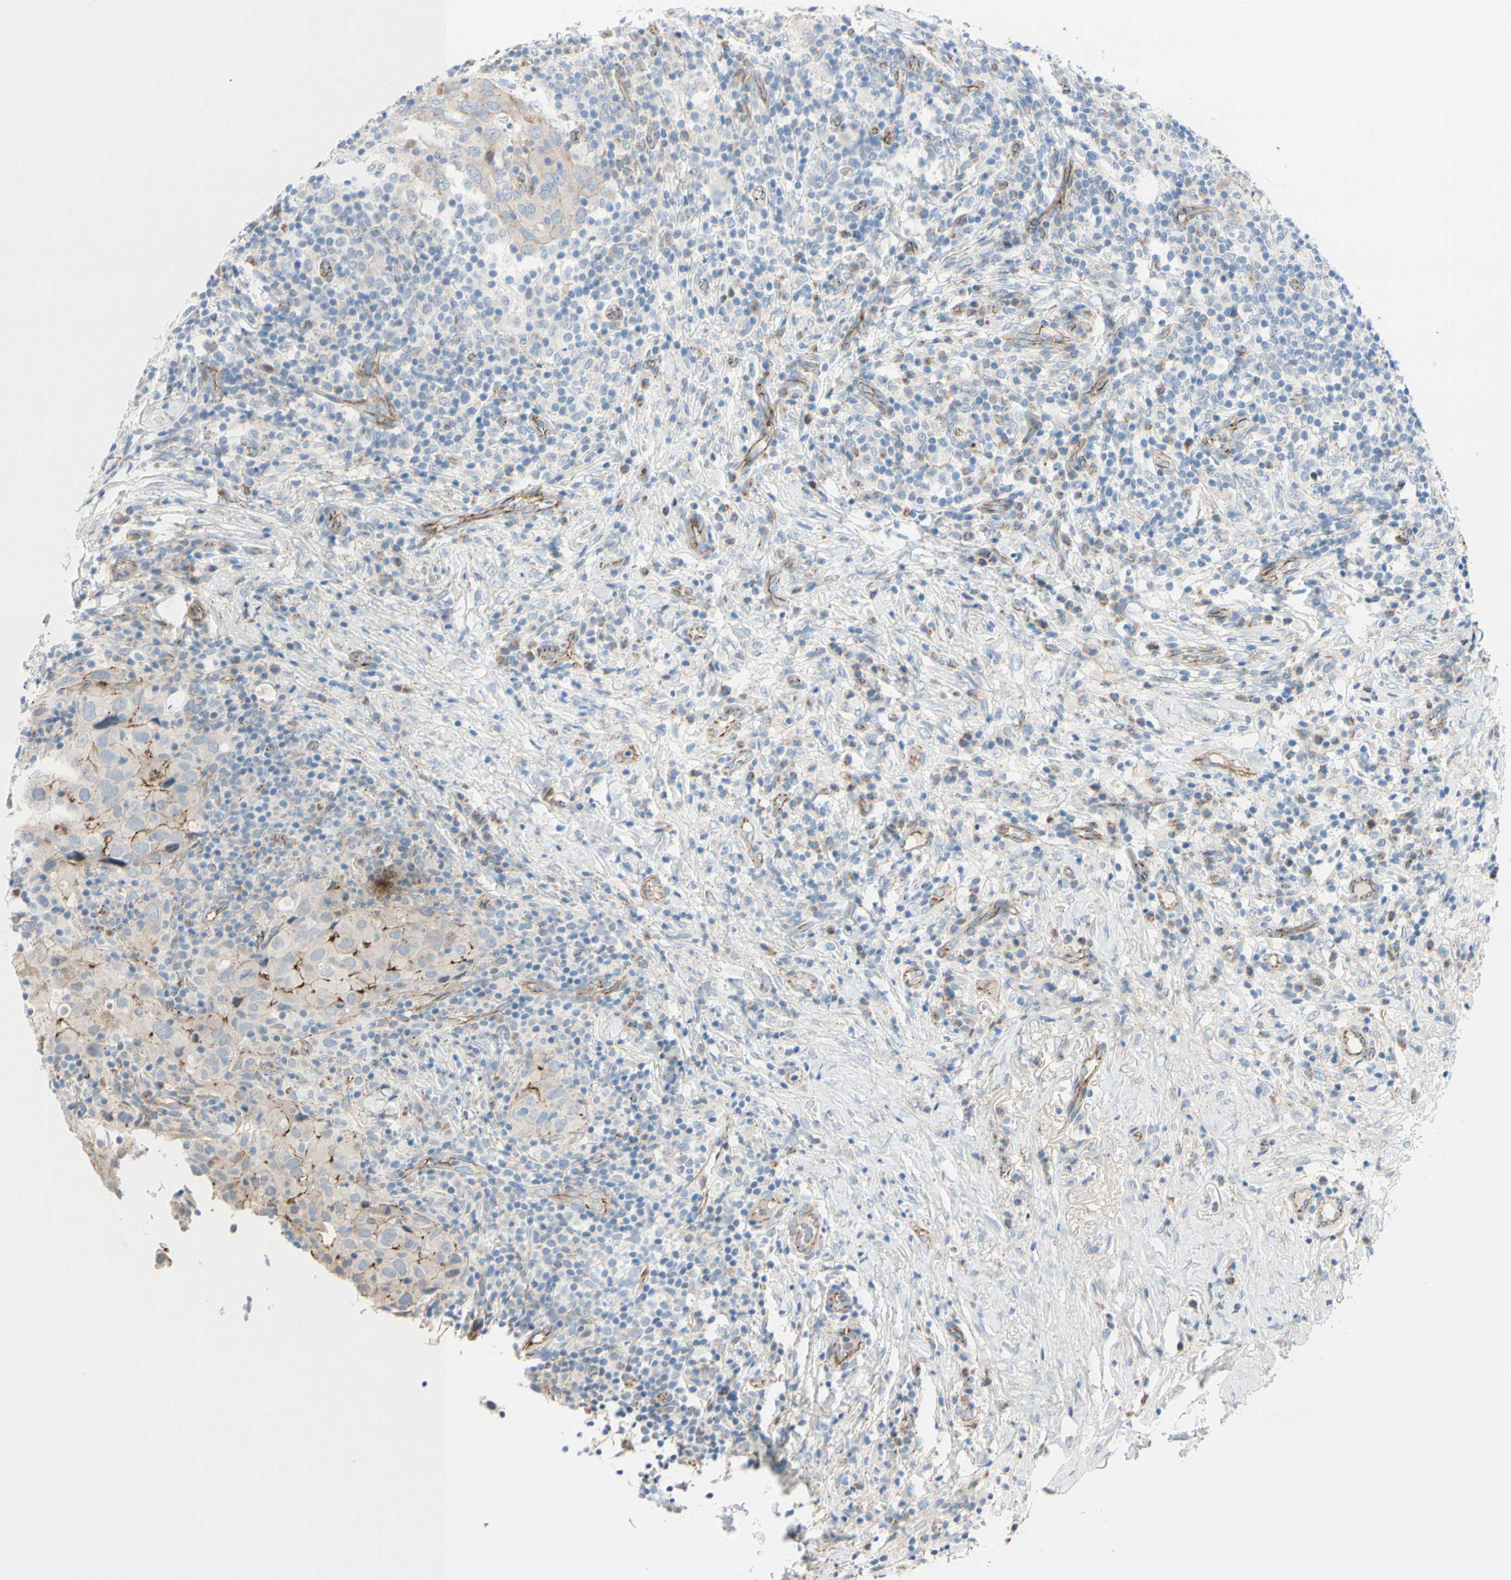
{"staining": {"intensity": "weak", "quantity": "25%-75%", "location": "cytoplasmic/membranous"}, "tissue": "breast cancer", "cell_type": "Tumor cells", "image_type": "cancer", "snomed": [{"axis": "morphology", "description": "Duct carcinoma"}, {"axis": "topography", "description": "Breast"}], "caption": "IHC photomicrograph of neoplastic tissue: human breast intraductal carcinoma stained using IHC demonstrates low levels of weak protein expression localized specifically in the cytoplasmic/membranous of tumor cells, appearing as a cytoplasmic/membranous brown color.", "gene": "TJP1", "patient": {"sex": "female", "age": 37}}